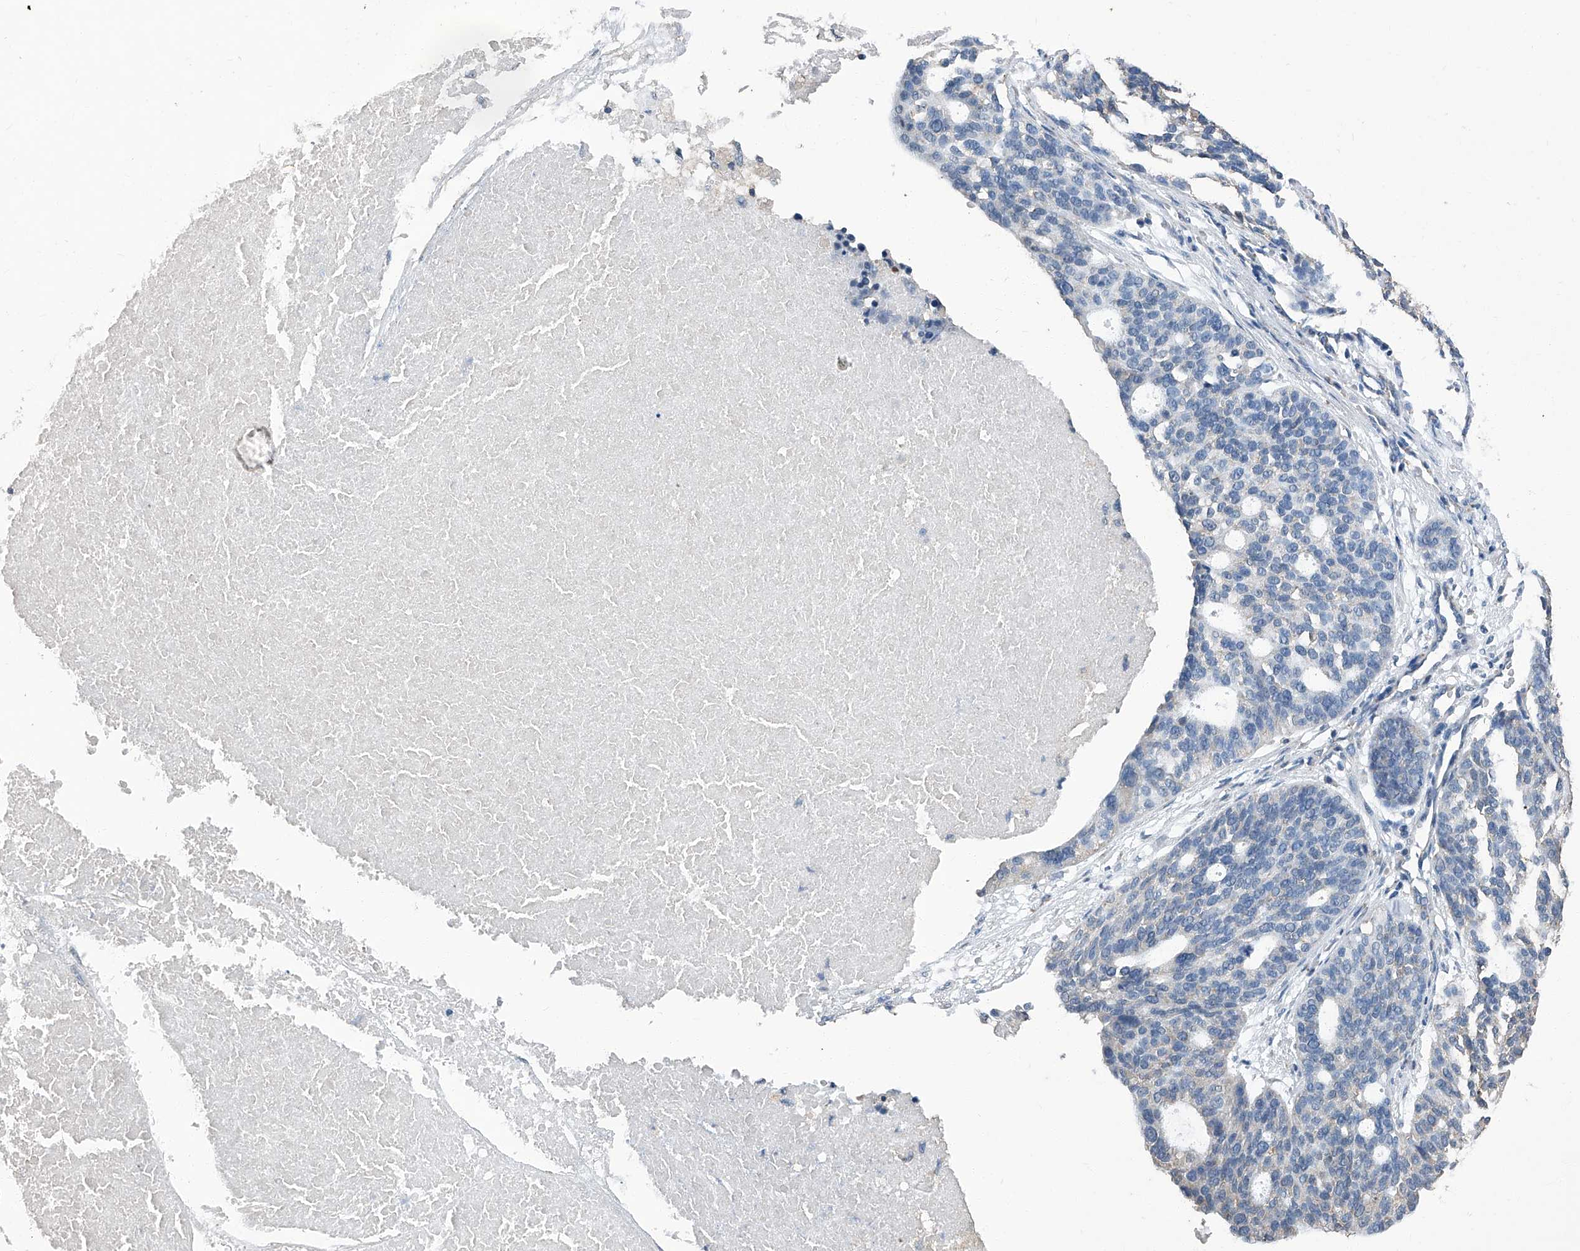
{"staining": {"intensity": "weak", "quantity": "25%-75%", "location": "cytoplasmic/membranous"}, "tissue": "ovarian cancer", "cell_type": "Tumor cells", "image_type": "cancer", "snomed": [{"axis": "morphology", "description": "Cystadenocarcinoma, serous, NOS"}, {"axis": "topography", "description": "Ovary"}], "caption": "Immunohistochemistry photomicrograph of neoplastic tissue: human serous cystadenocarcinoma (ovarian) stained using immunohistochemistry (IHC) displays low levels of weak protein expression localized specifically in the cytoplasmic/membranous of tumor cells, appearing as a cytoplasmic/membranous brown color.", "gene": "STARD7", "patient": {"sex": "female", "age": 59}}